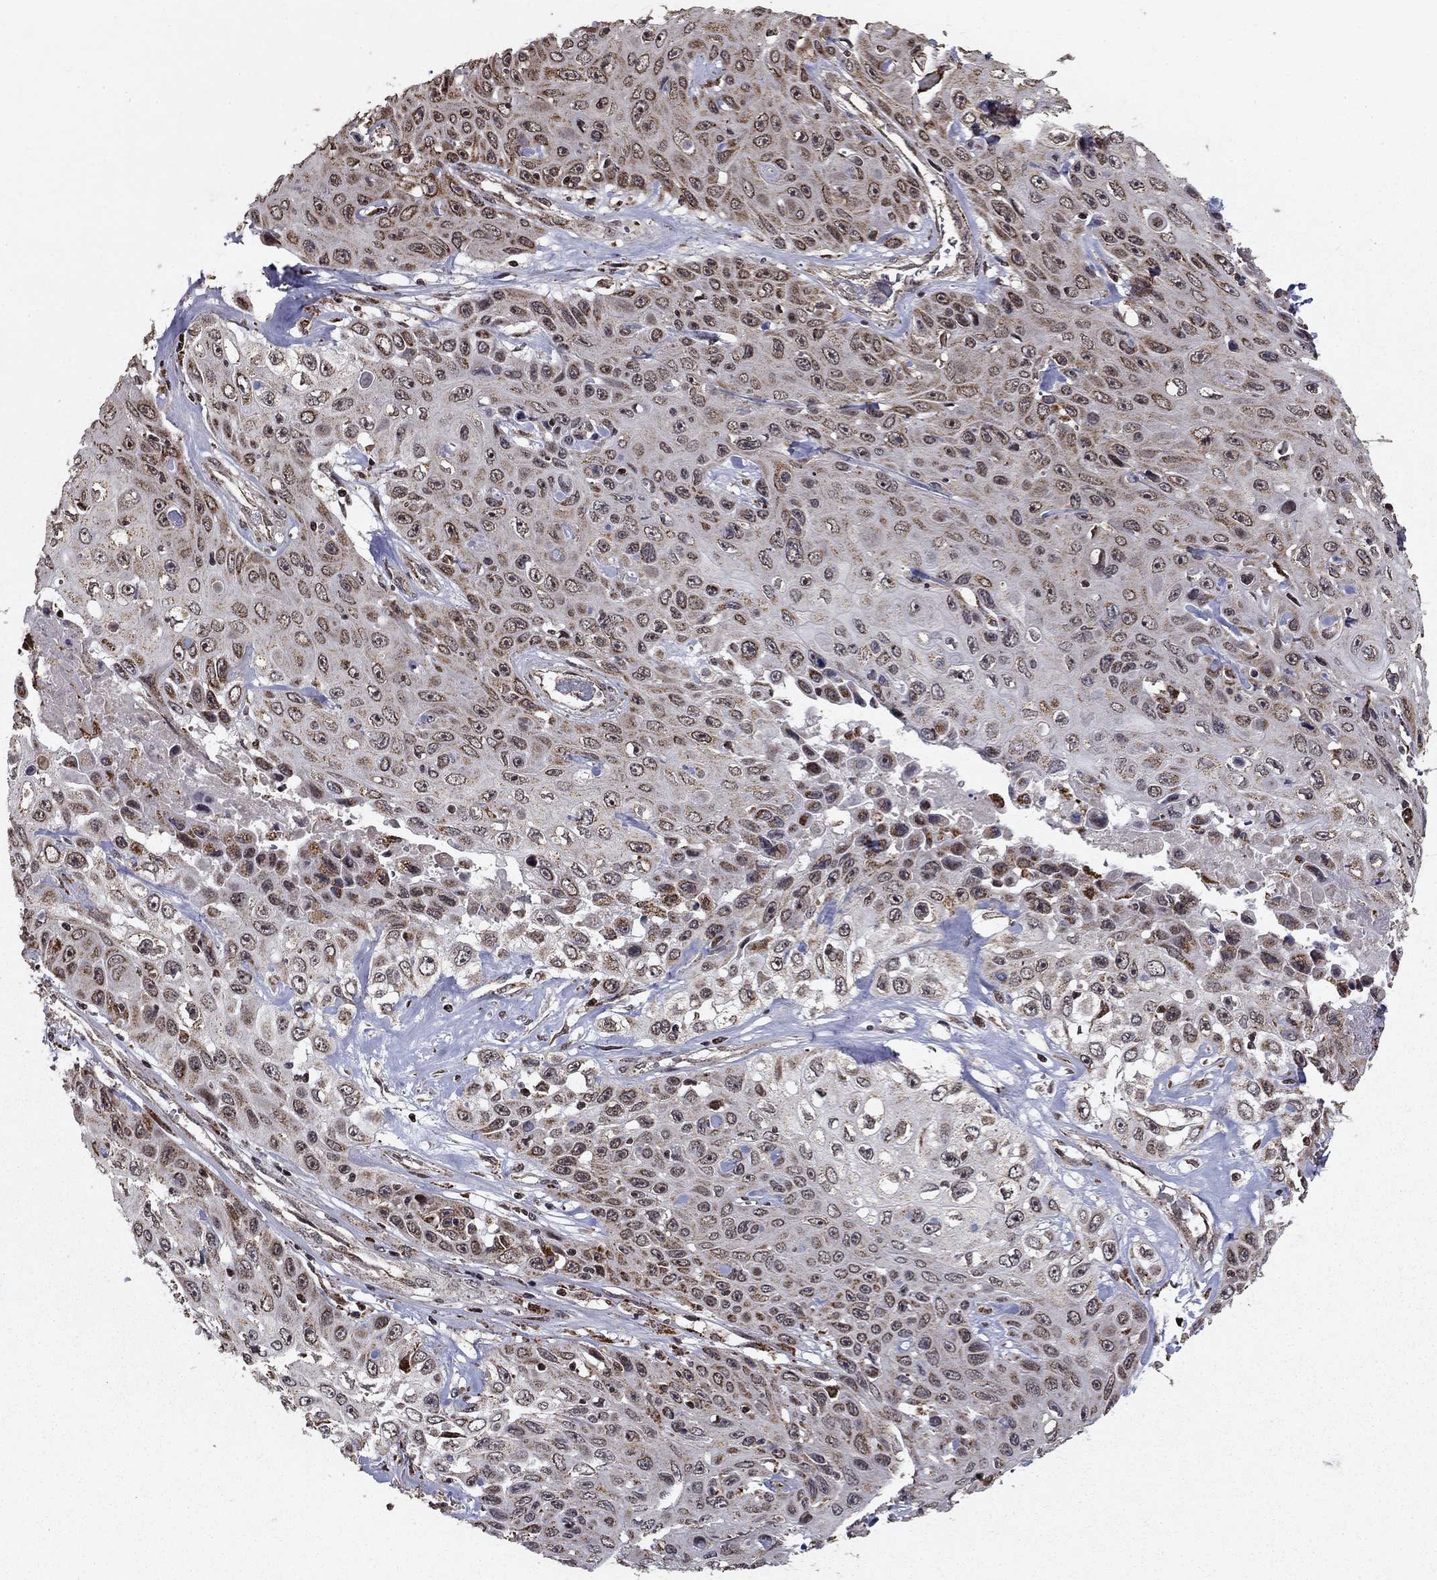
{"staining": {"intensity": "moderate", "quantity": "<25%", "location": "cytoplasmic/membranous"}, "tissue": "skin cancer", "cell_type": "Tumor cells", "image_type": "cancer", "snomed": [{"axis": "morphology", "description": "Squamous cell carcinoma, NOS"}, {"axis": "topography", "description": "Skin"}], "caption": "A brown stain highlights moderate cytoplasmic/membranous positivity of a protein in human skin cancer (squamous cell carcinoma) tumor cells.", "gene": "ACOT13", "patient": {"sex": "male", "age": 82}}